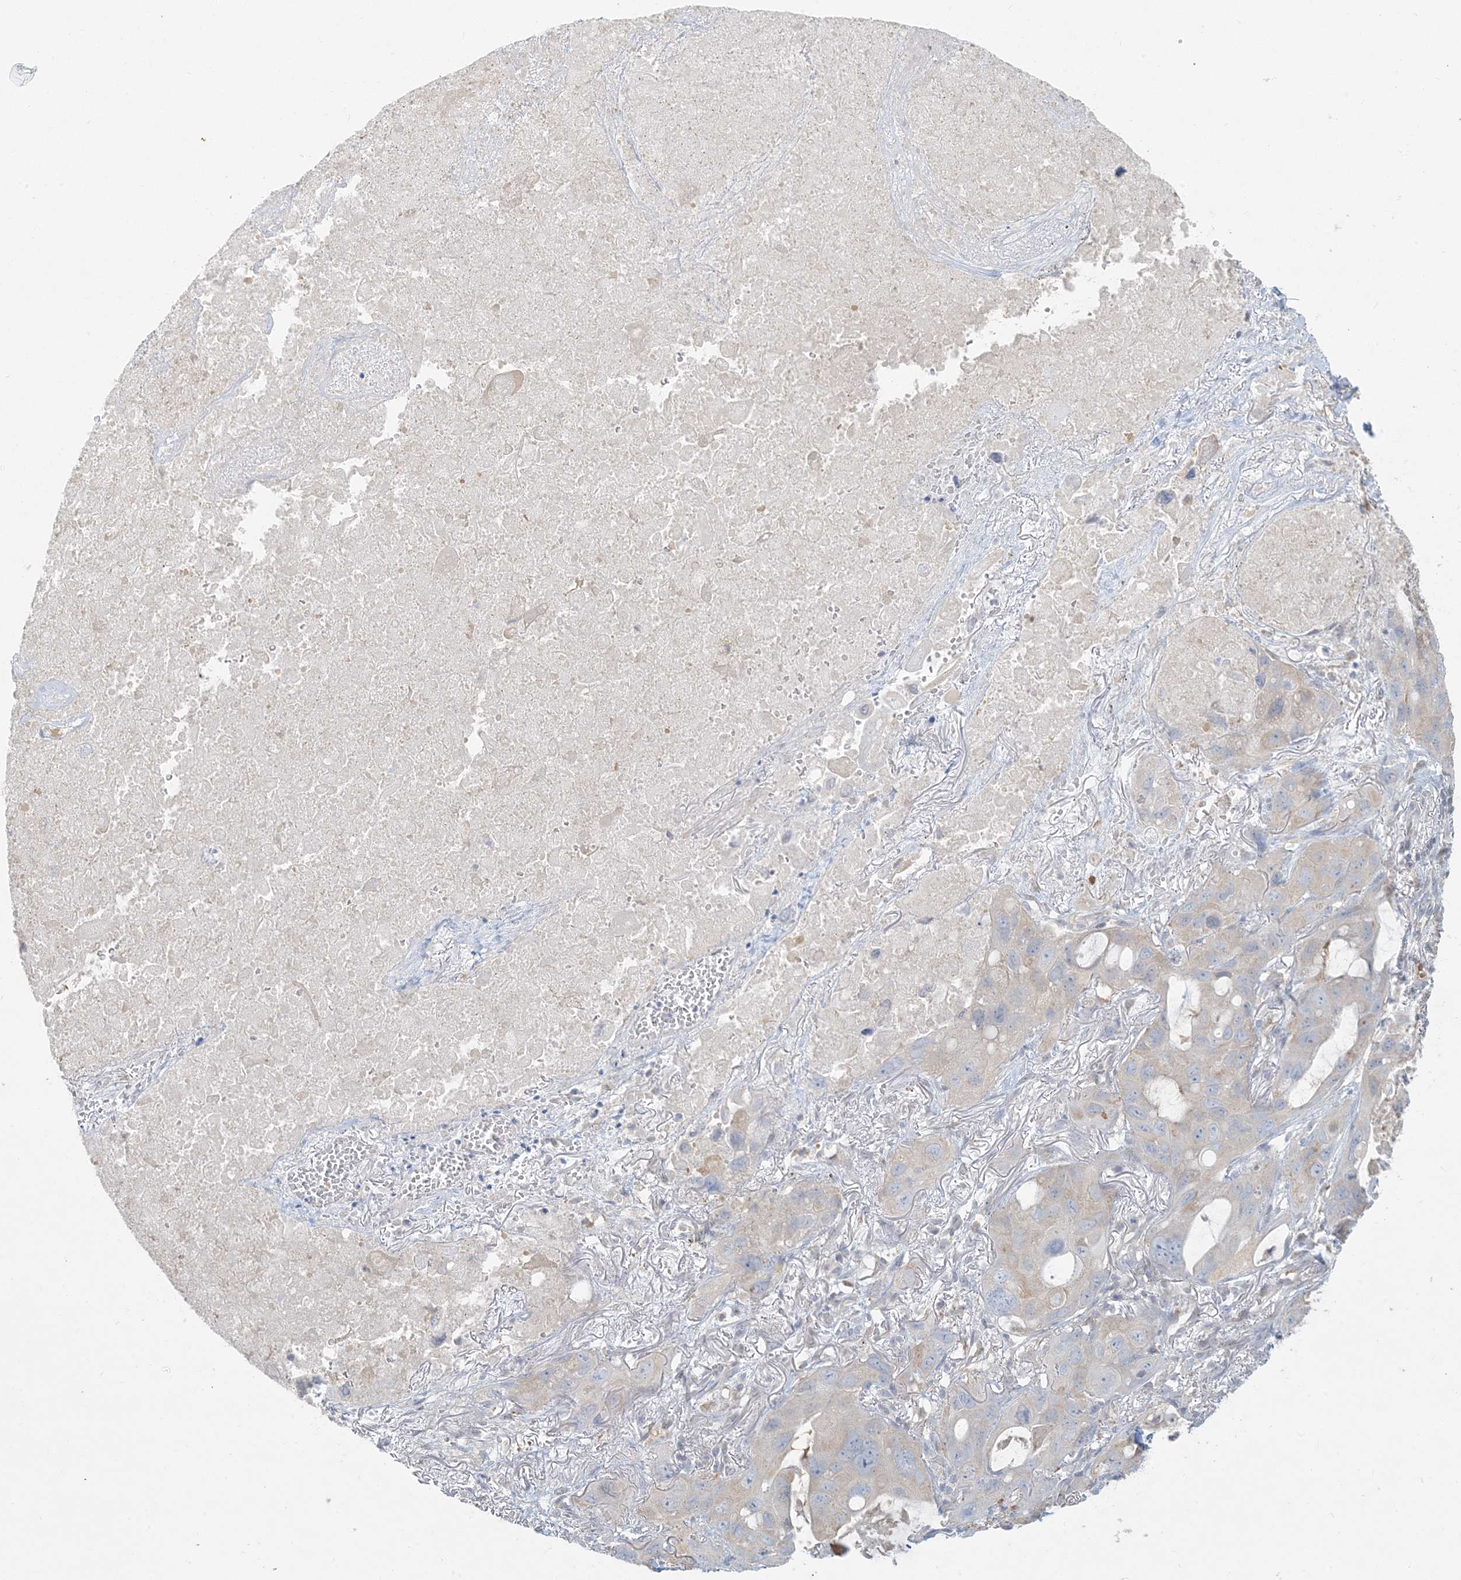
{"staining": {"intensity": "negative", "quantity": "none", "location": "none"}, "tissue": "lung cancer", "cell_type": "Tumor cells", "image_type": "cancer", "snomed": [{"axis": "morphology", "description": "Squamous cell carcinoma, NOS"}, {"axis": "topography", "description": "Lung"}], "caption": "Immunohistochemistry of lung cancer (squamous cell carcinoma) reveals no positivity in tumor cells.", "gene": "HACL1", "patient": {"sex": "female", "age": 73}}